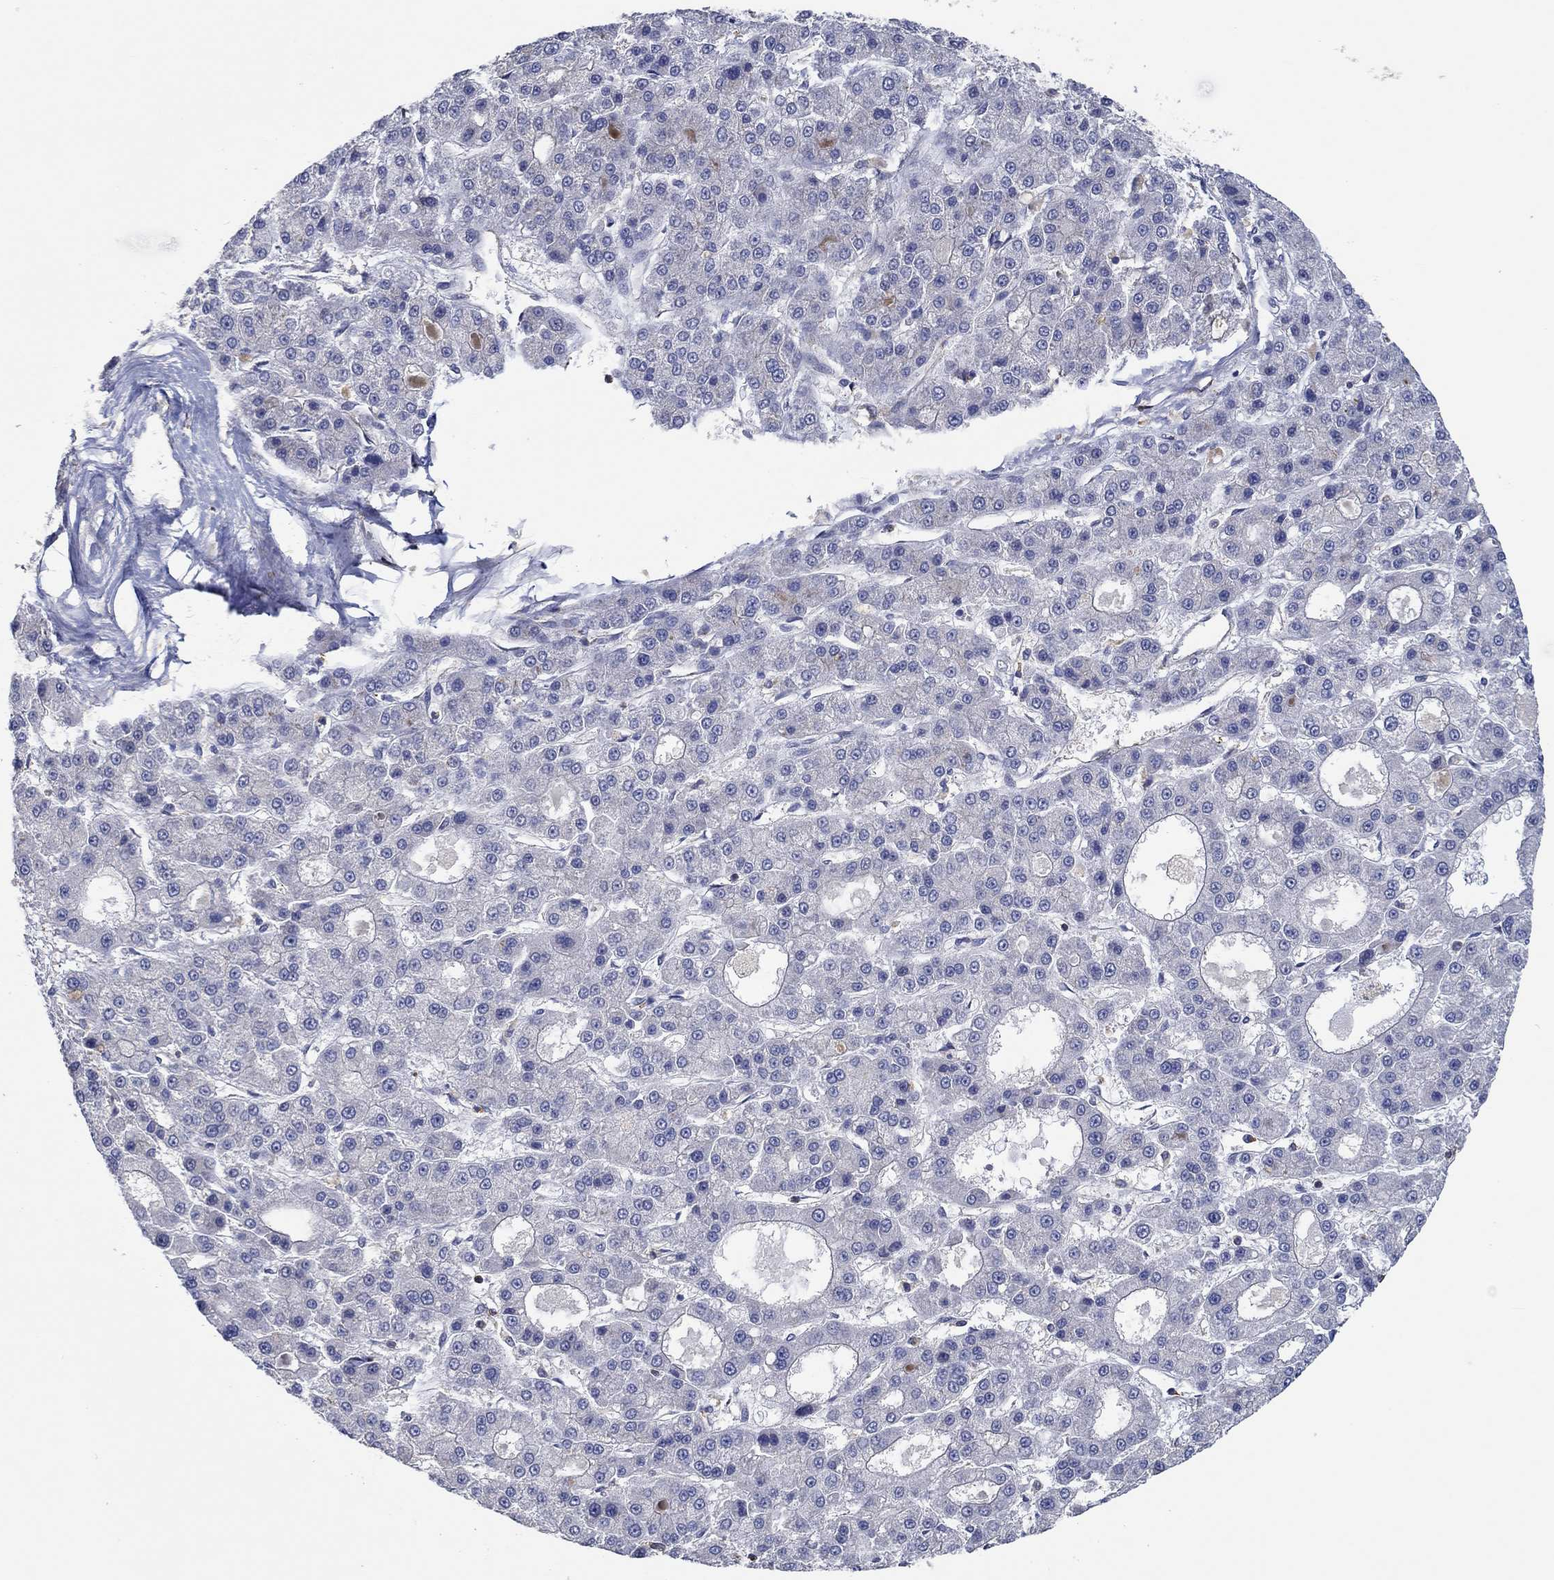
{"staining": {"intensity": "negative", "quantity": "none", "location": "none"}, "tissue": "liver cancer", "cell_type": "Tumor cells", "image_type": "cancer", "snomed": [{"axis": "morphology", "description": "Carcinoma, Hepatocellular, NOS"}, {"axis": "topography", "description": "Liver"}], "caption": "Tumor cells are negative for protein expression in human liver hepatocellular carcinoma.", "gene": "TNFAIP8L3", "patient": {"sex": "male", "age": 70}}